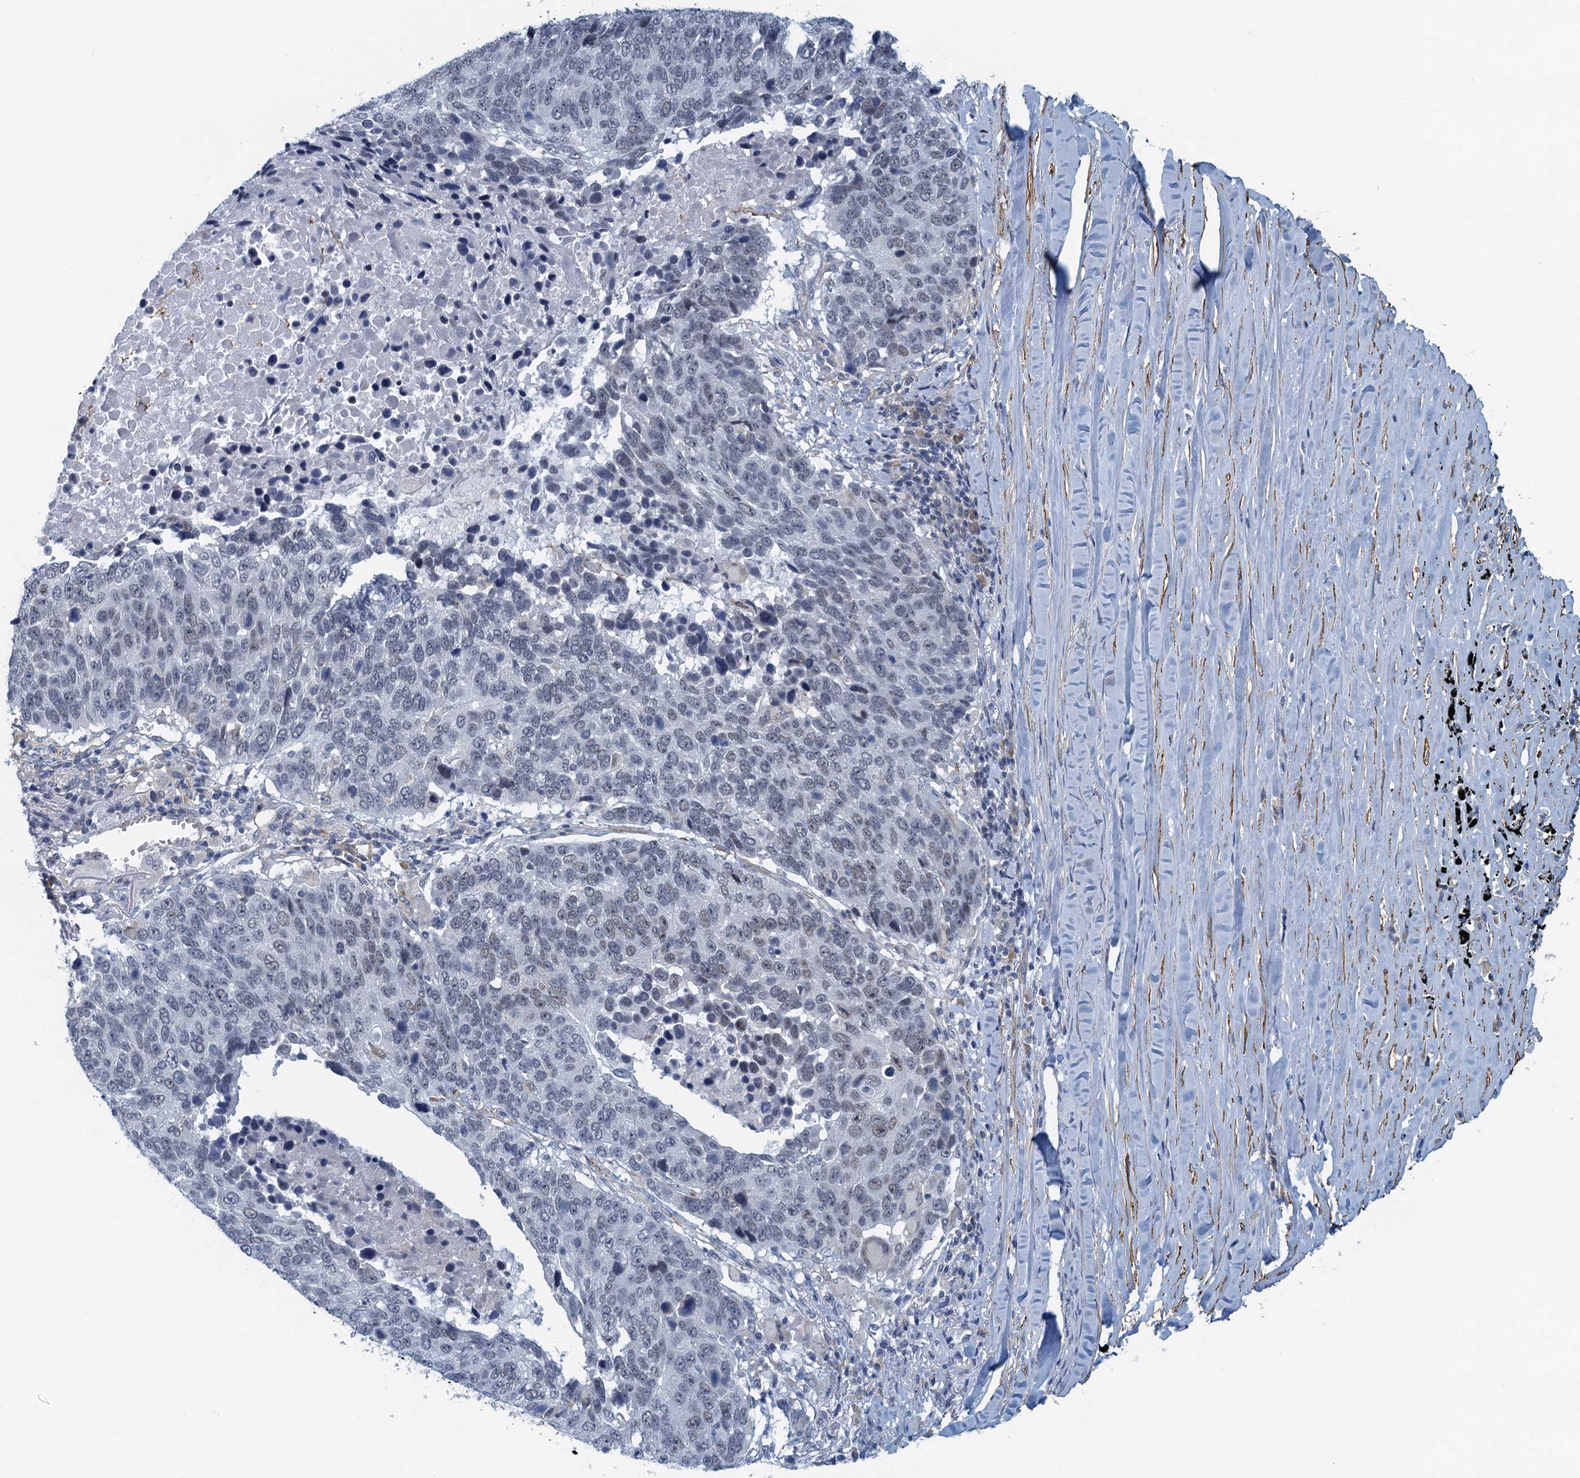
{"staining": {"intensity": "negative", "quantity": "none", "location": "none"}, "tissue": "lung cancer", "cell_type": "Tumor cells", "image_type": "cancer", "snomed": [{"axis": "morphology", "description": "Normal tissue, NOS"}, {"axis": "morphology", "description": "Squamous cell carcinoma, NOS"}, {"axis": "topography", "description": "Lymph node"}, {"axis": "topography", "description": "Lung"}], "caption": "Immunohistochemical staining of human lung cancer (squamous cell carcinoma) demonstrates no significant staining in tumor cells.", "gene": "ALG2", "patient": {"sex": "male", "age": 66}}